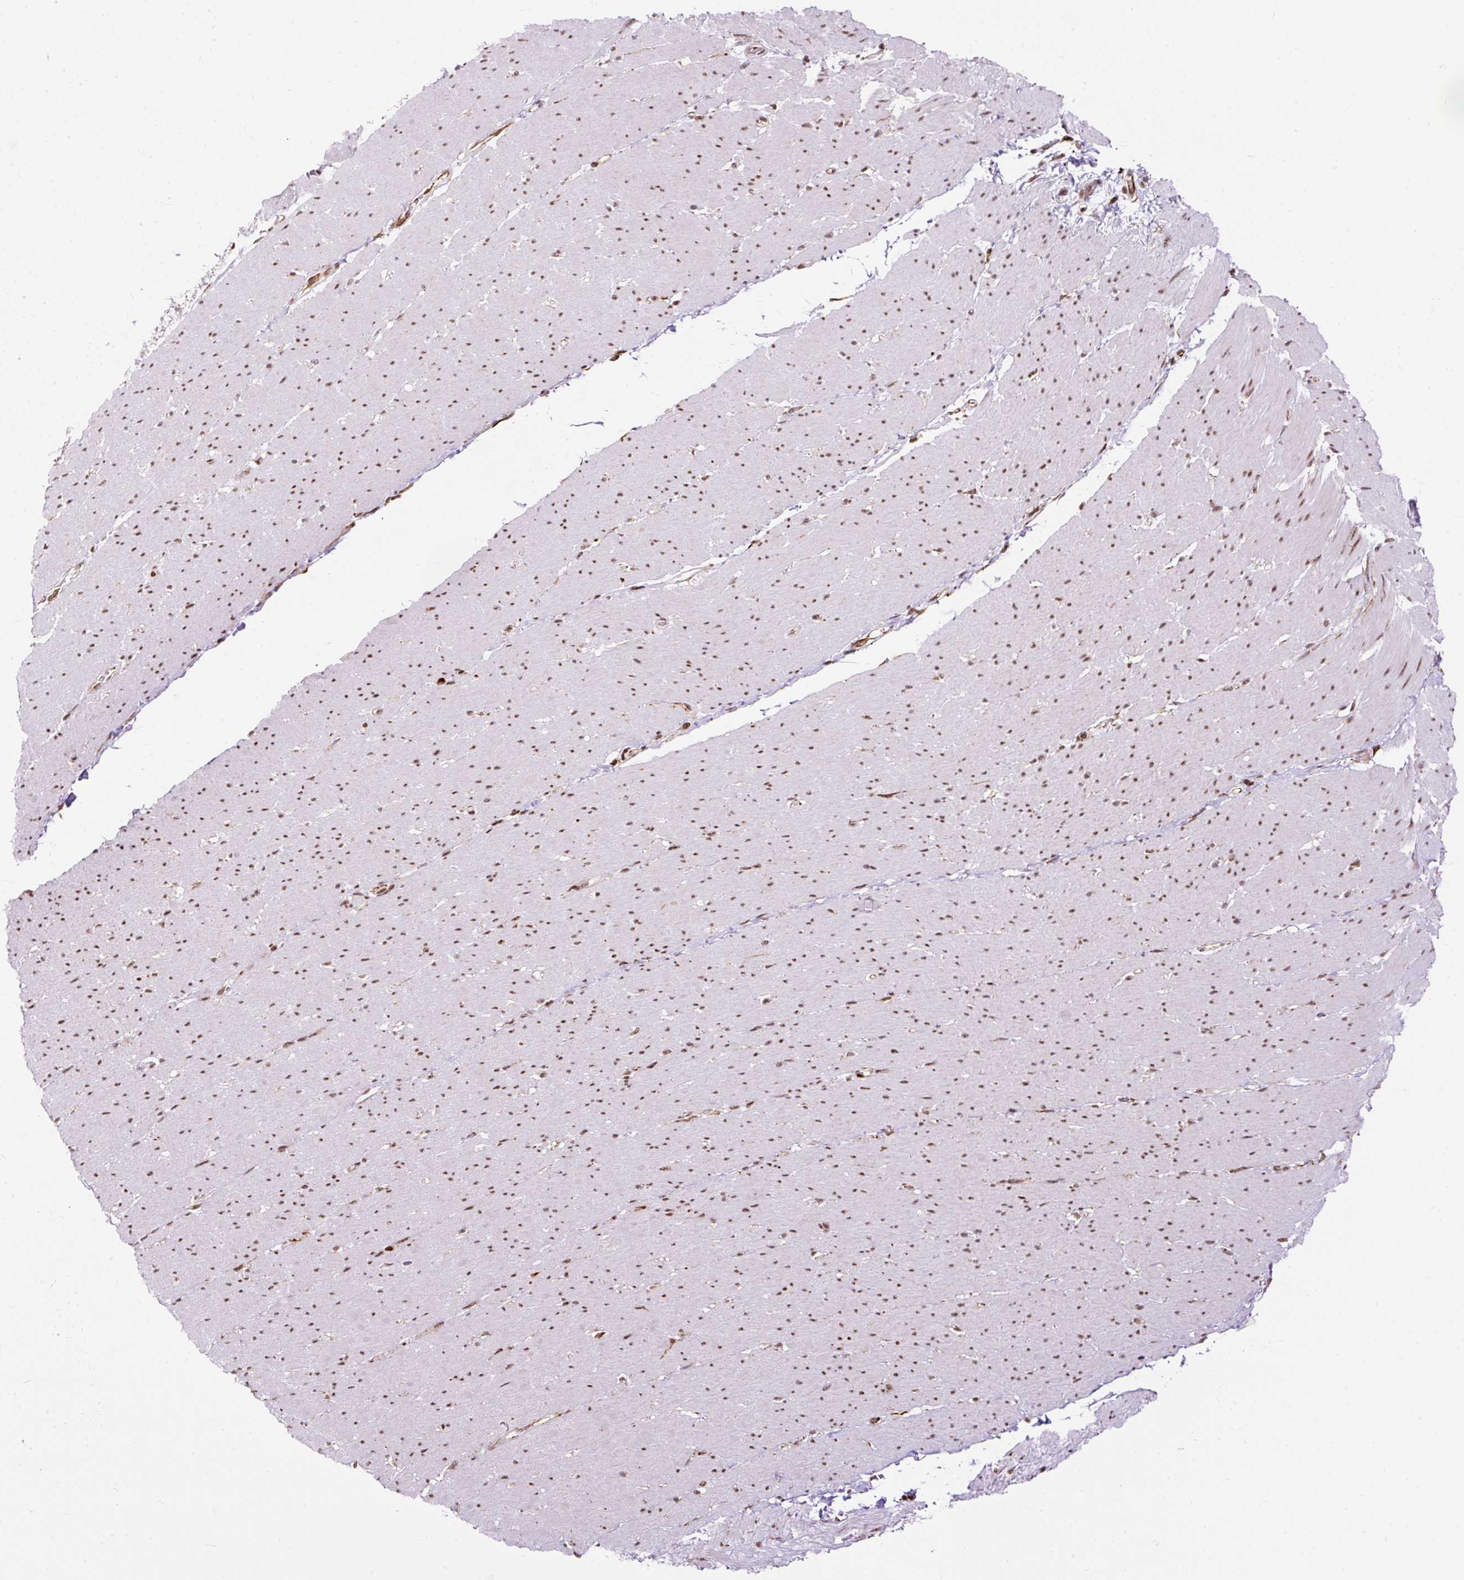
{"staining": {"intensity": "moderate", "quantity": "25%-75%", "location": "nuclear"}, "tissue": "smooth muscle", "cell_type": "Smooth muscle cells", "image_type": "normal", "snomed": [{"axis": "morphology", "description": "Normal tissue, NOS"}, {"axis": "topography", "description": "Smooth muscle"}, {"axis": "topography", "description": "Rectum"}], "caption": "Immunohistochemistry (IHC) micrograph of normal smooth muscle: smooth muscle stained using immunohistochemistry (IHC) reveals medium levels of moderate protein expression localized specifically in the nuclear of smooth muscle cells, appearing as a nuclear brown color.", "gene": "FMC1", "patient": {"sex": "male", "age": 53}}